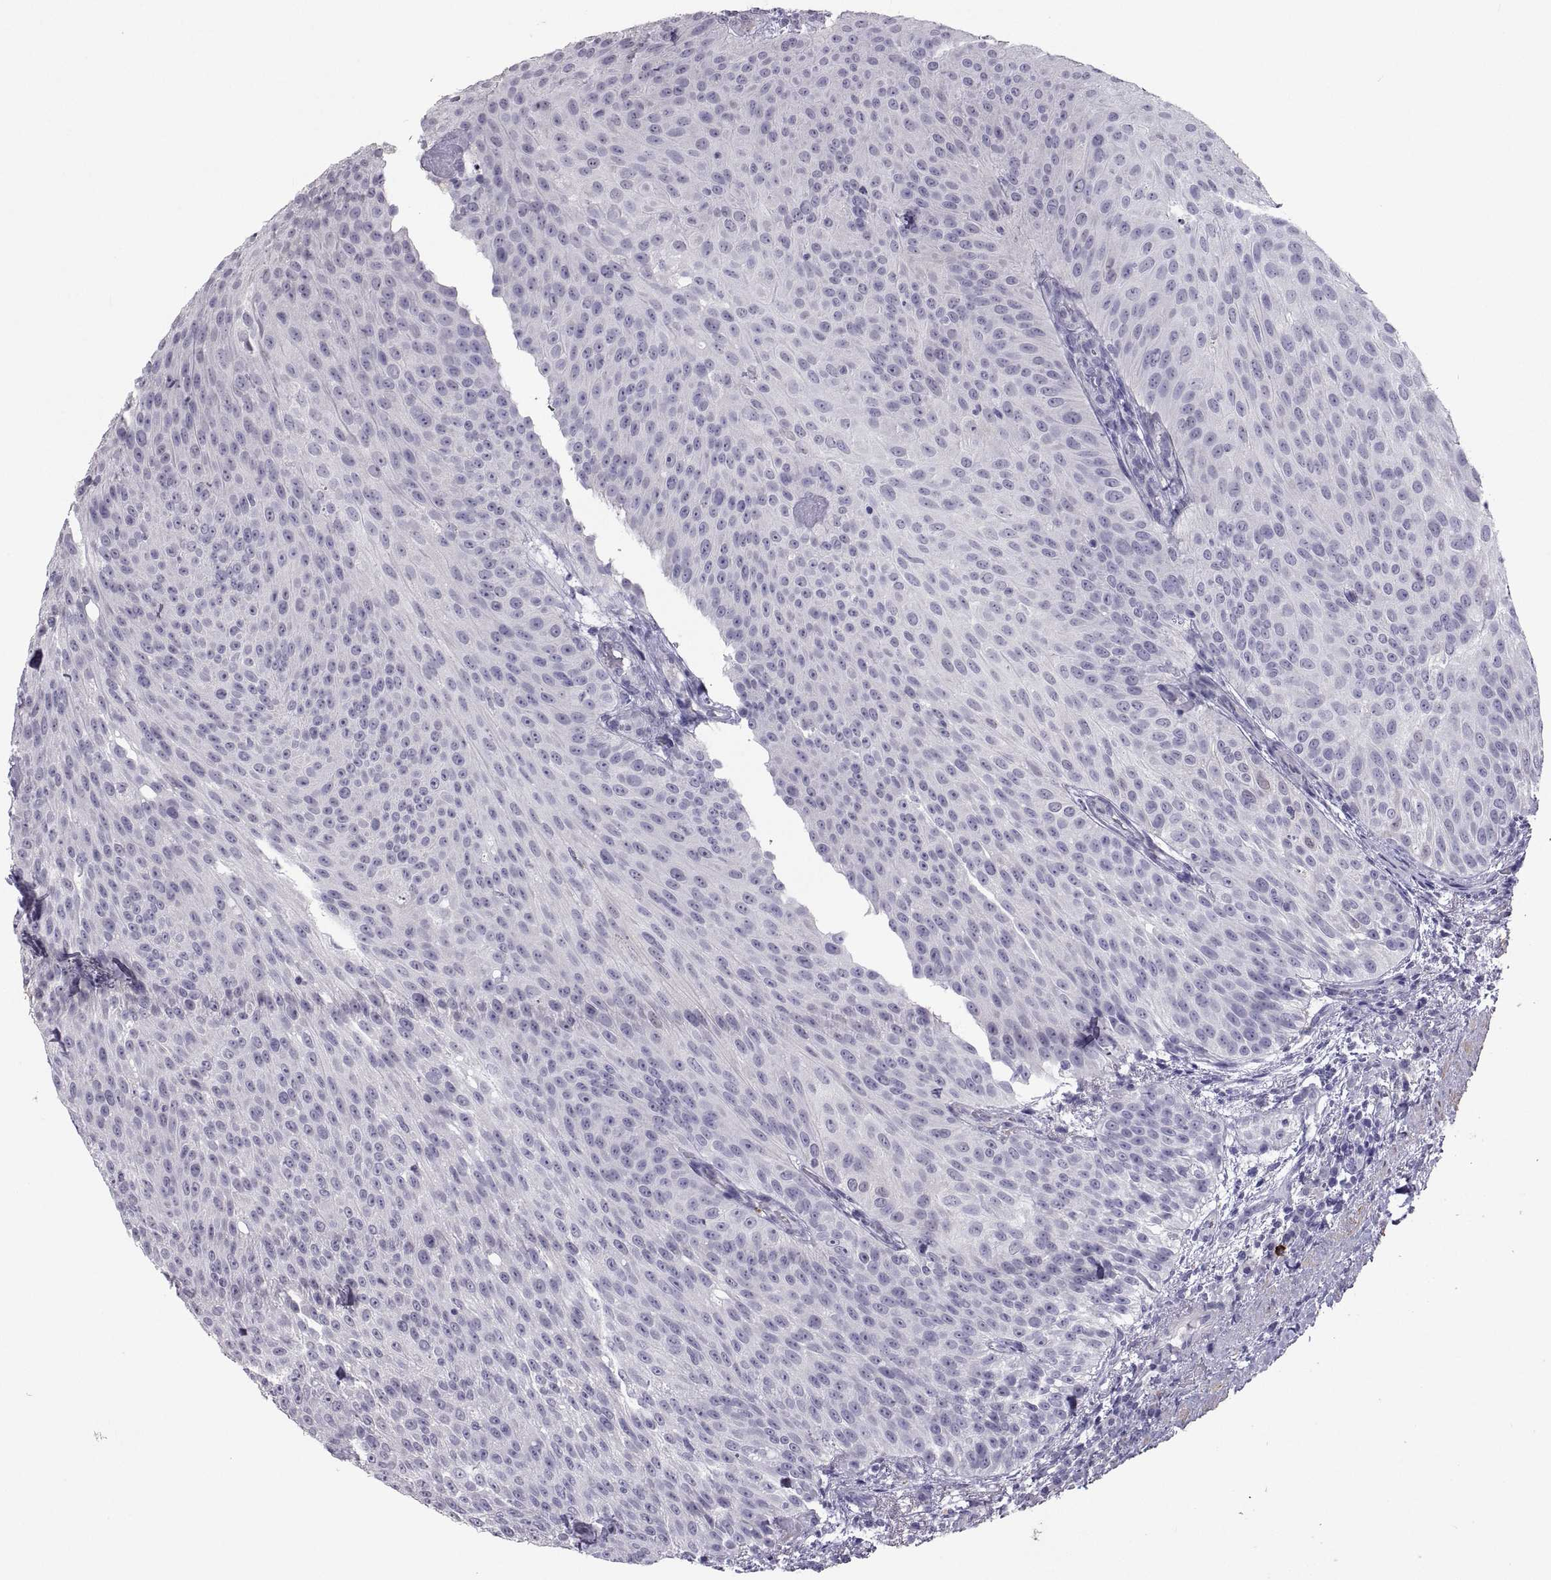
{"staining": {"intensity": "negative", "quantity": "none", "location": "none"}, "tissue": "urothelial cancer", "cell_type": "Tumor cells", "image_type": "cancer", "snomed": [{"axis": "morphology", "description": "Urothelial carcinoma, Low grade"}, {"axis": "topography", "description": "Urinary bladder"}], "caption": "Urothelial cancer was stained to show a protein in brown. There is no significant expression in tumor cells. The staining is performed using DAB (3,3'-diaminobenzidine) brown chromogen with nuclei counter-stained in using hematoxylin.", "gene": "IGSF1", "patient": {"sex": "male", "age": 78}}